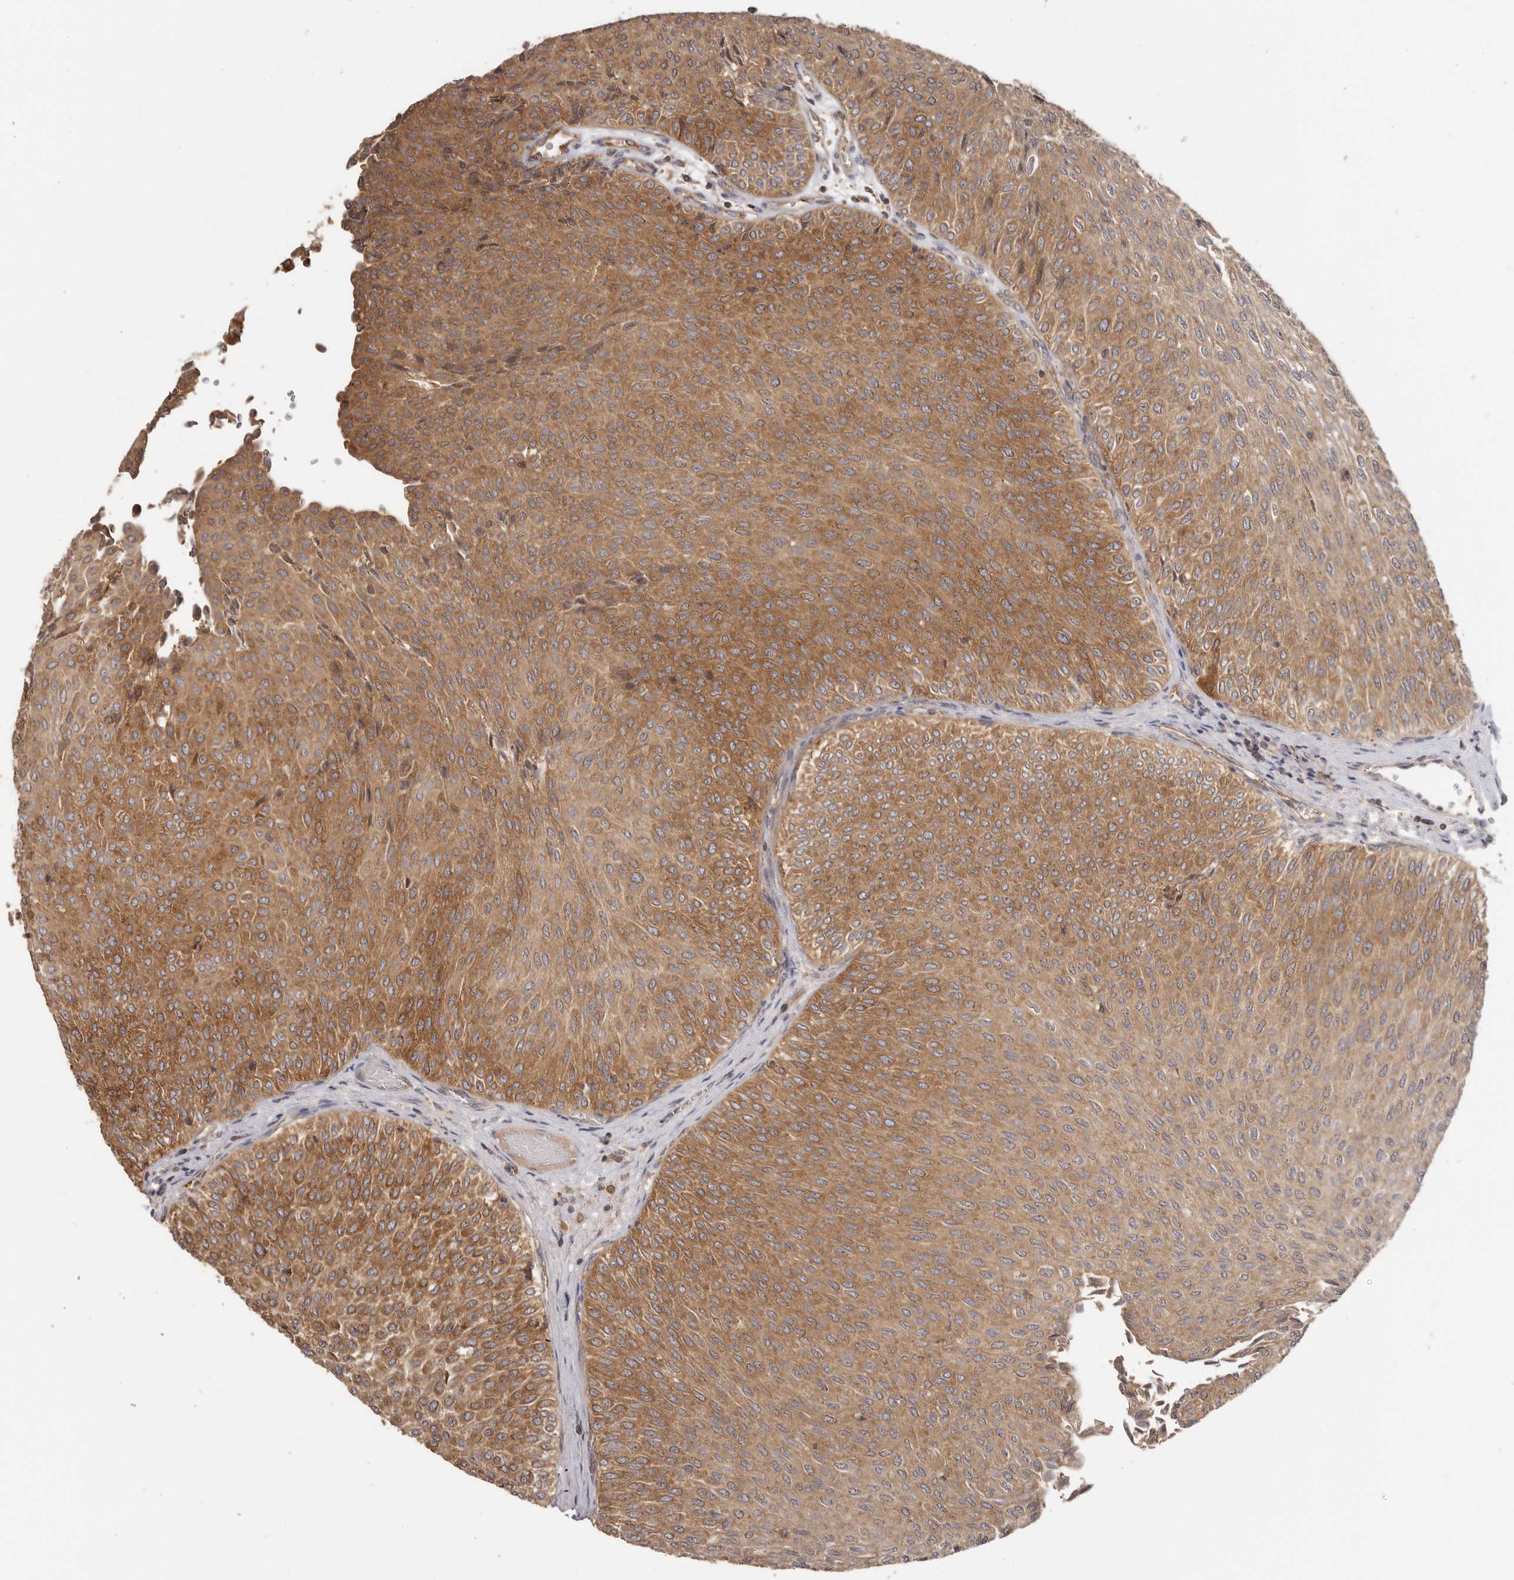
{"staining": {"intensity": "moderate", "quantity": ">75%", "location": "cytoplasmic/membranous"}, "tissue": "urothelial cancer", "cell_type": "Tumor cells", "image_type": "cancer", "snomed": [{"axis": "morphology", "description": "Urothelial carcinoma, Low grade"}, {"axis": "topography", "description": "Urinary bladder"}], "caption": "Immunohistochemical staining of human urothelial cancer exhibits moderate cytoplasmic/membranous protein expression in about >75% of tumor cells. The staining was performed using DAB, with brown indicating positive protein expression. Nuclei are stained blue with hematoxylin.", "gene": "EEF1E1", "patient": {"sex": "male", "age": 78}}